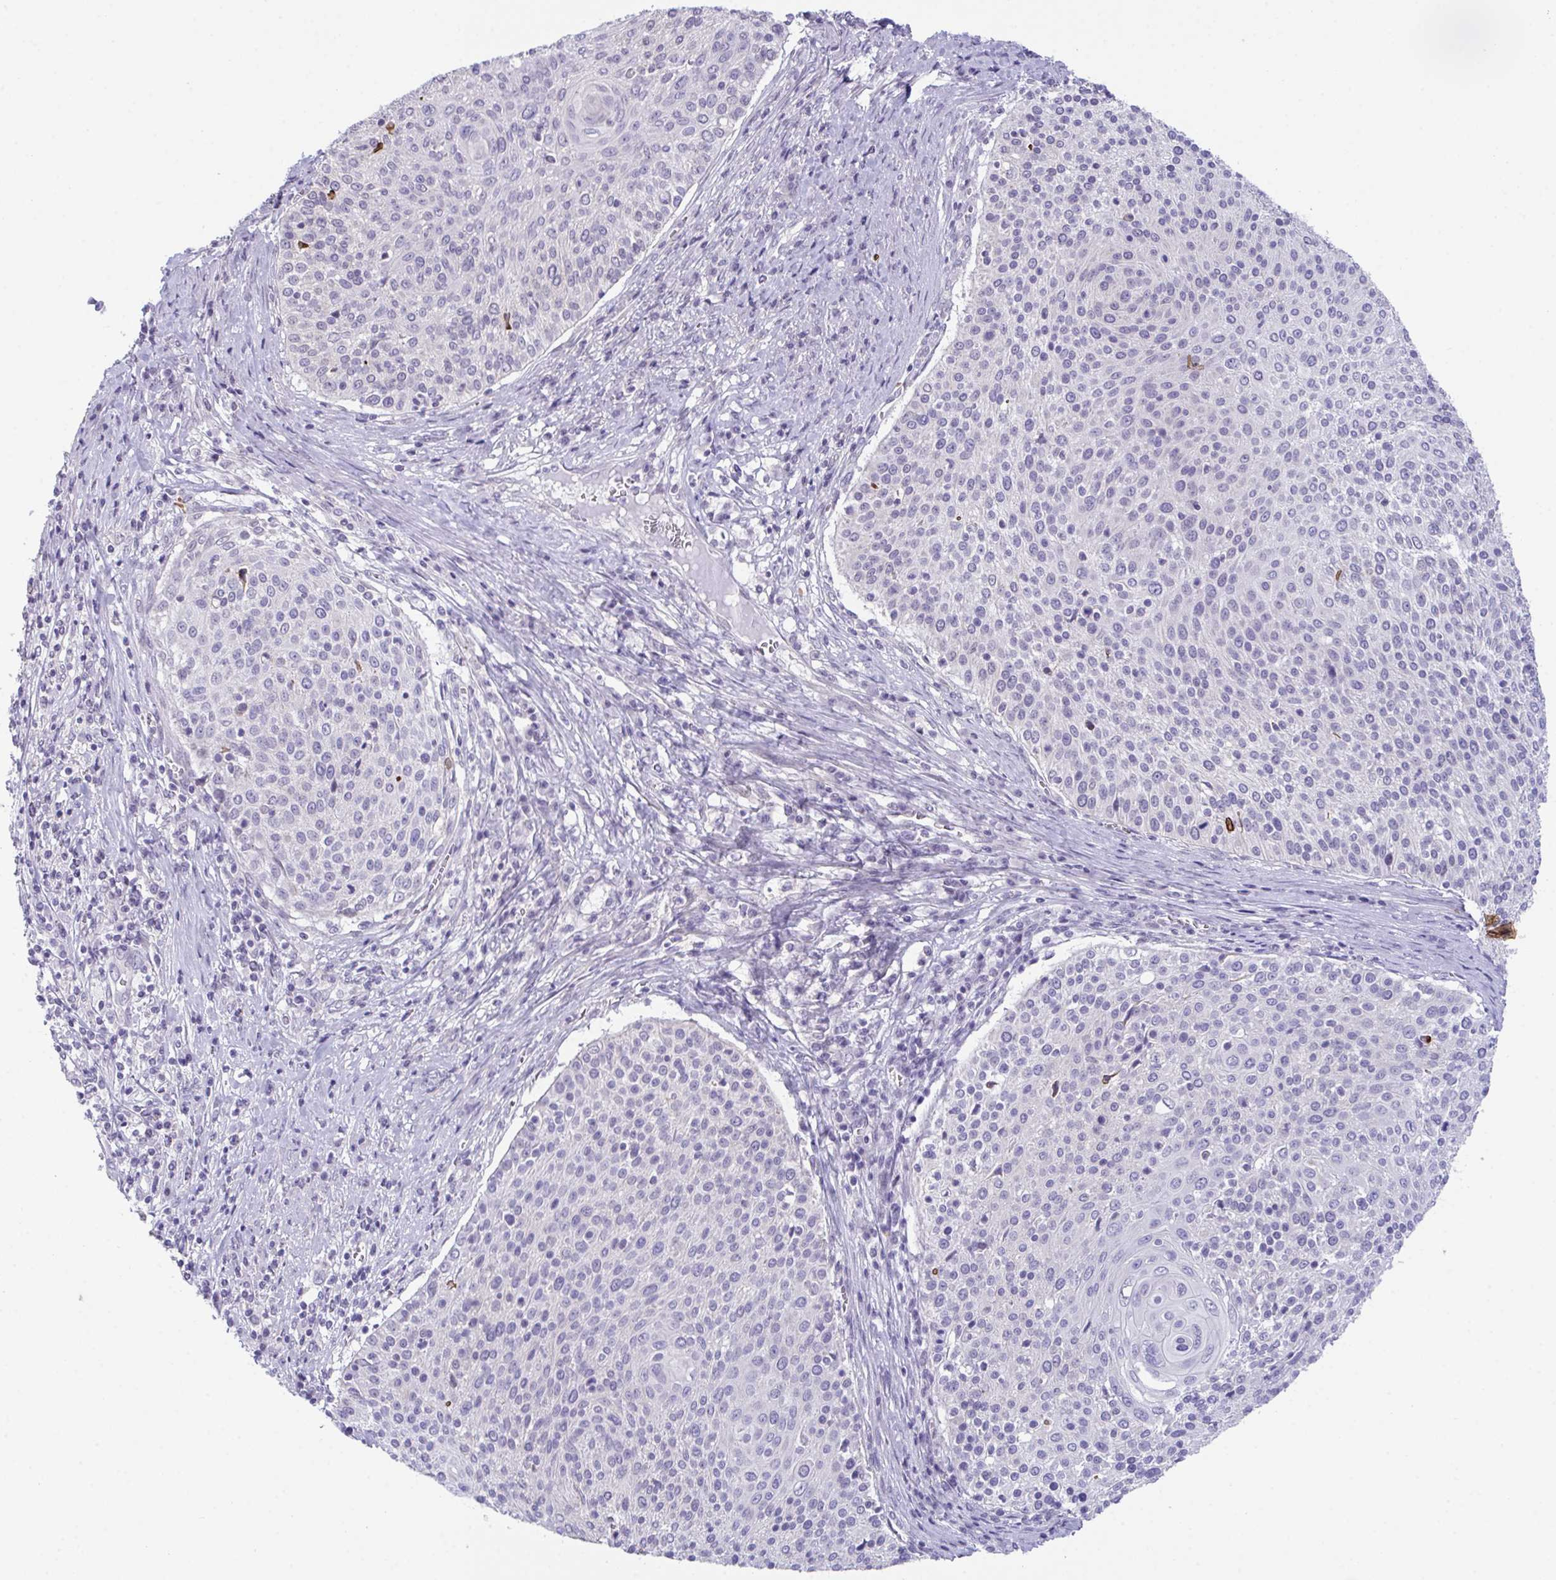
{"staining": {"intensity": "negative", "quantity": "none", "location": "none"}, "tissue": "cervical cancer", "cell_type": "Tumor cells", "image_type": "cancer", "snomed": [{"axis": "morphology", "description": "Squamous cell carcinoma, NOS"}, {"axis": "topography", "description": "Cervix"}], "caption": "Immunohistochemistry histopathology image of neoplastic tissue: cervical cancer stained with DAB (3,3'-diaminobenzidine) shows no significant protein positivity in tumor cells. (DAB (3,3'-diaminobenzidine) immunohistochemistry (IHC) visualized using brightfield microscopy, high magnification).", "gene": "ATP6V0D2", "patient": {"sex": "female", "age": 31}}